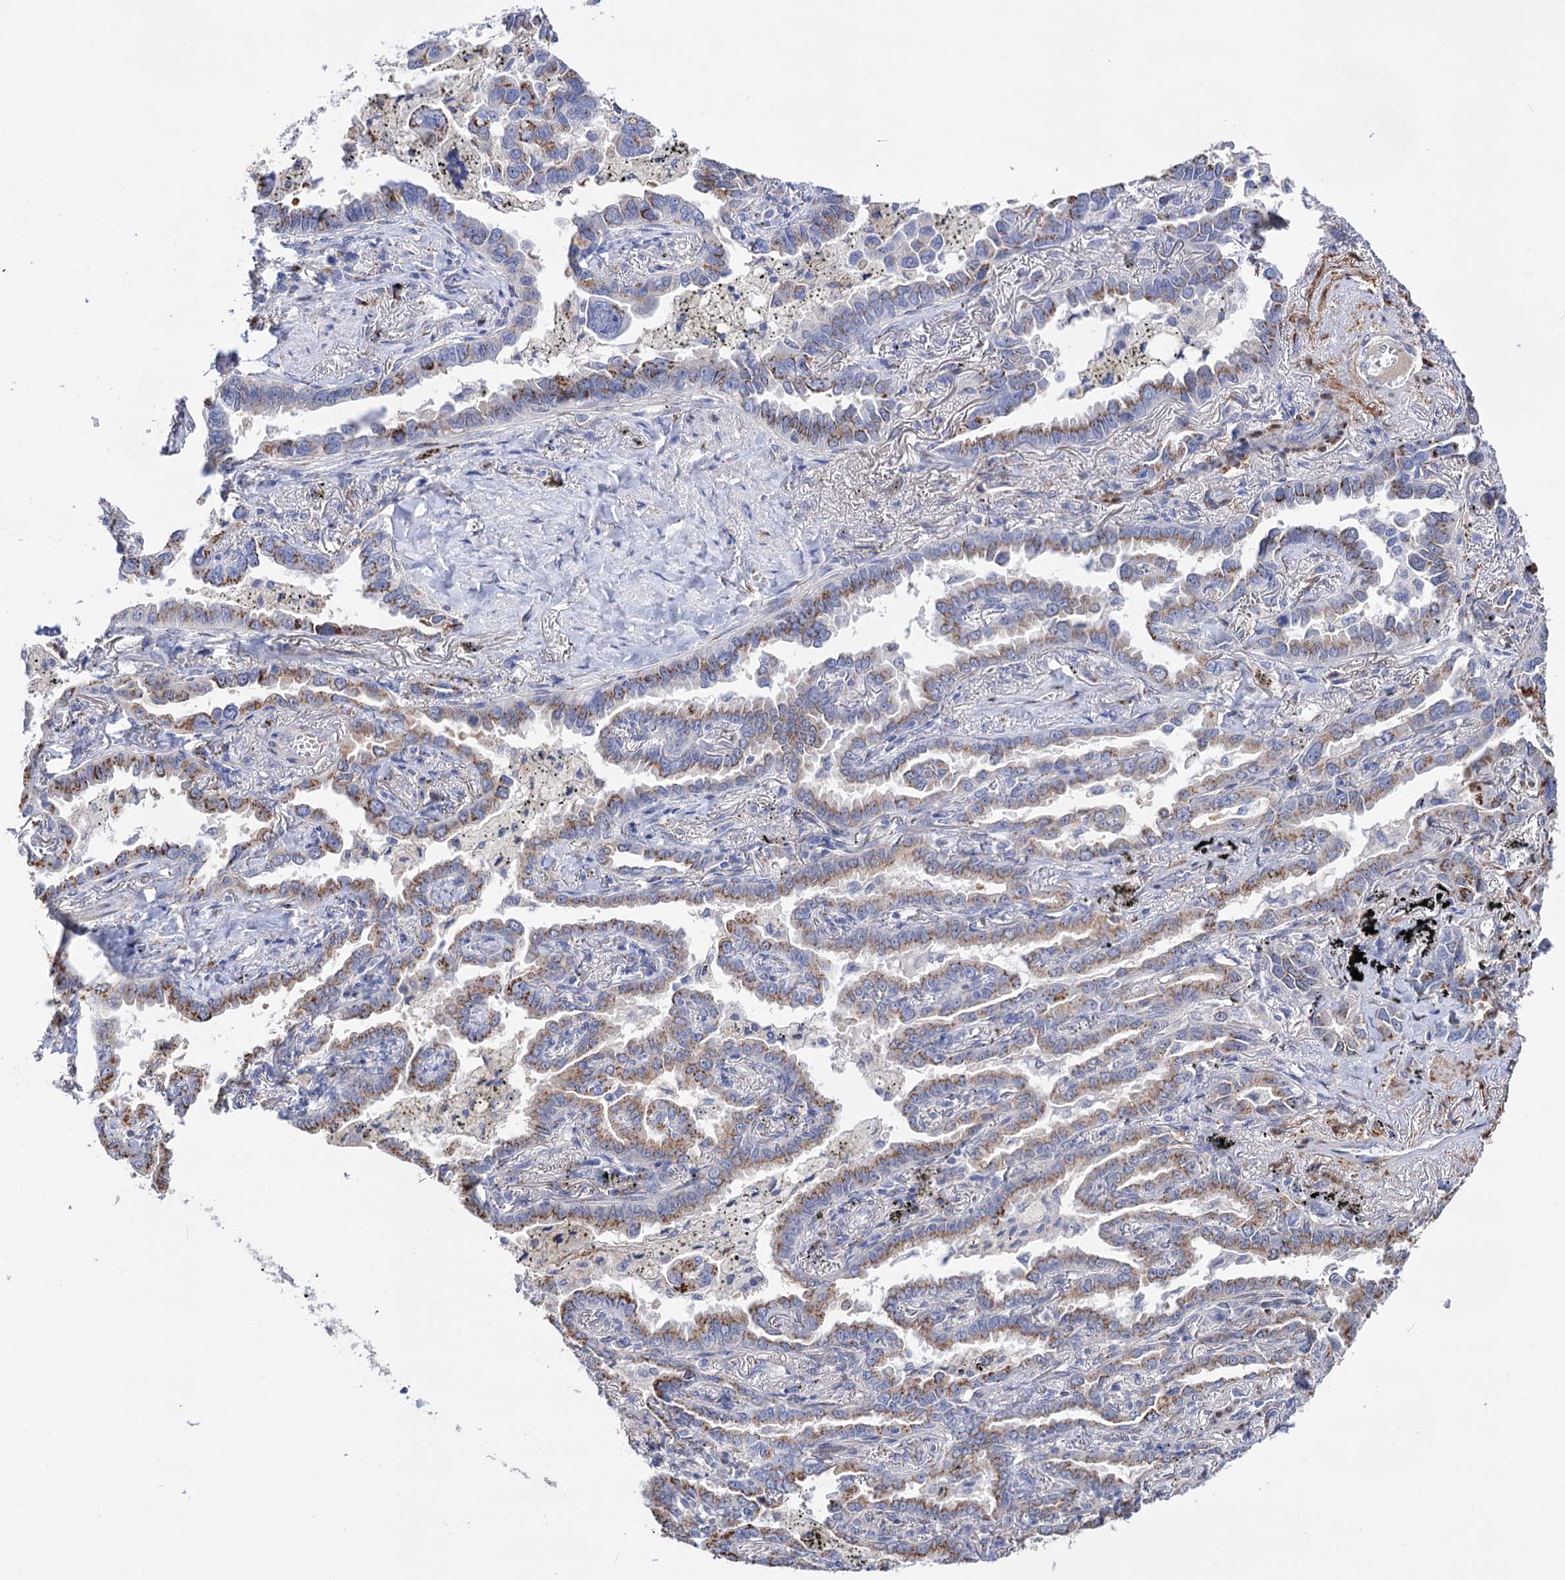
{"staining": {"intensity": "moderate", "quantity": ">75%", "location": "cytoplasmic/membranous"}, "tissue": "lung cancer", "cell_type": "Tumor cells", "image_type": "cancer", "snomed": [{"axis": "morphology", "description": "Adenocarcinoma, NOS"}, {"axis": "topography", "description": "Lung"}], "caption": "Lung adenocarcinoma stained with a brown dye shows moderate cytoplasmic/membranous positive positivity in approximately >75% of tumor cells.", "gene": "C11orf96", "patient": {"sex": "male", "age": 67}}